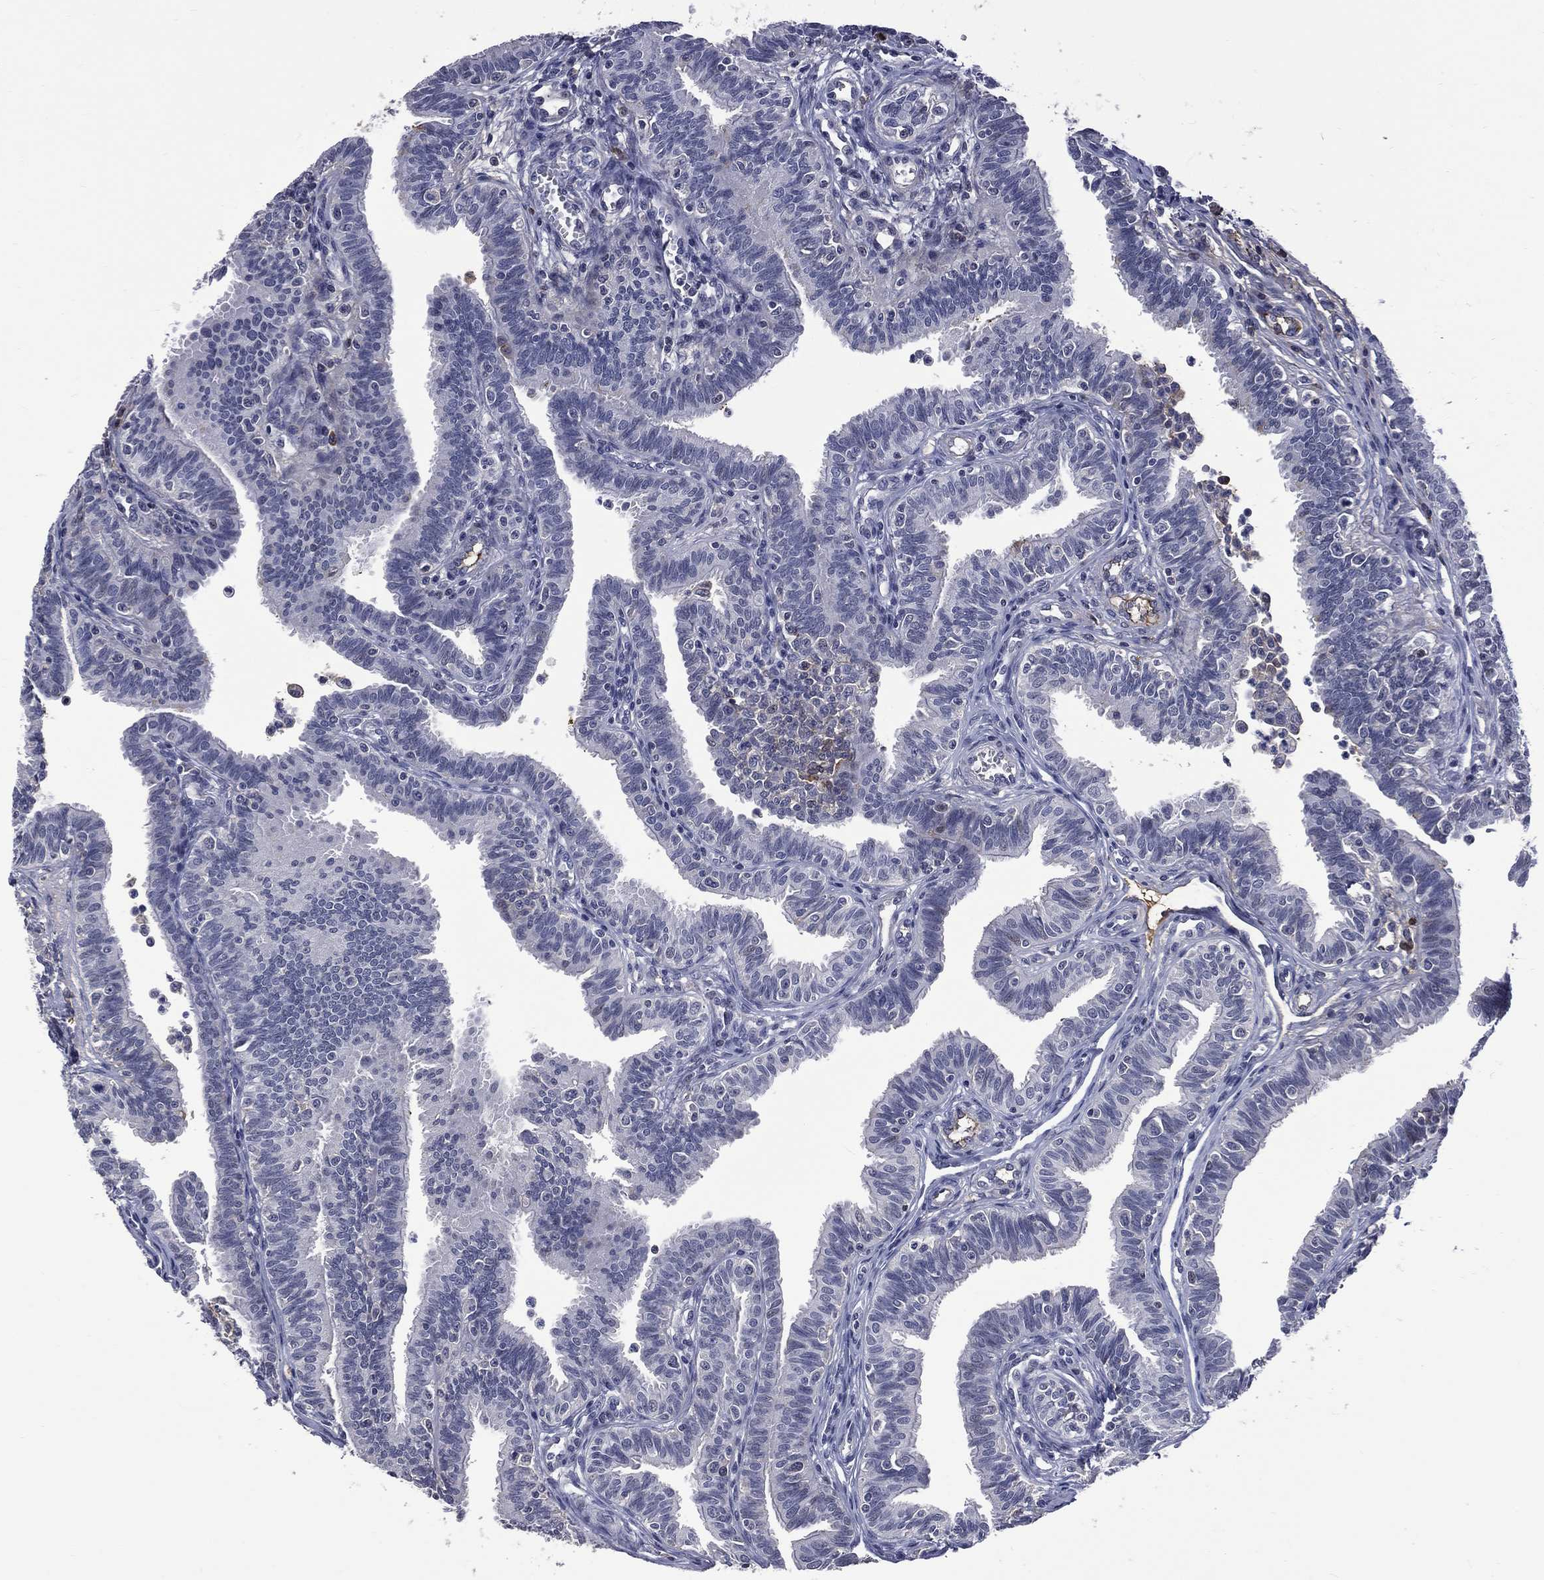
{"staining": {"intensity": "negative", "quantity": "none", "location": "none"}, "tissue": "fallopian tube", "cell_type": "Glandular cells", "image_type": "normal", "snomed": [{"axis": "morphology", "description": "Normal tissue, NOS"}, {"axis": "topography", "description": "Fallopian tube"}], "caption": "Immunohistochemical staining of benign human fallopian tube demonstrates no significant positivity in glandular cells. (Stains: DAB (3,3'-diaminobenzidine) immunohistochemistry (IHC) with hematoxylin counter stain, Microscopy: brightfield microscopy at high magnification).", "gene": "FGG", "patient": {"sex": "female", "age": 36}}